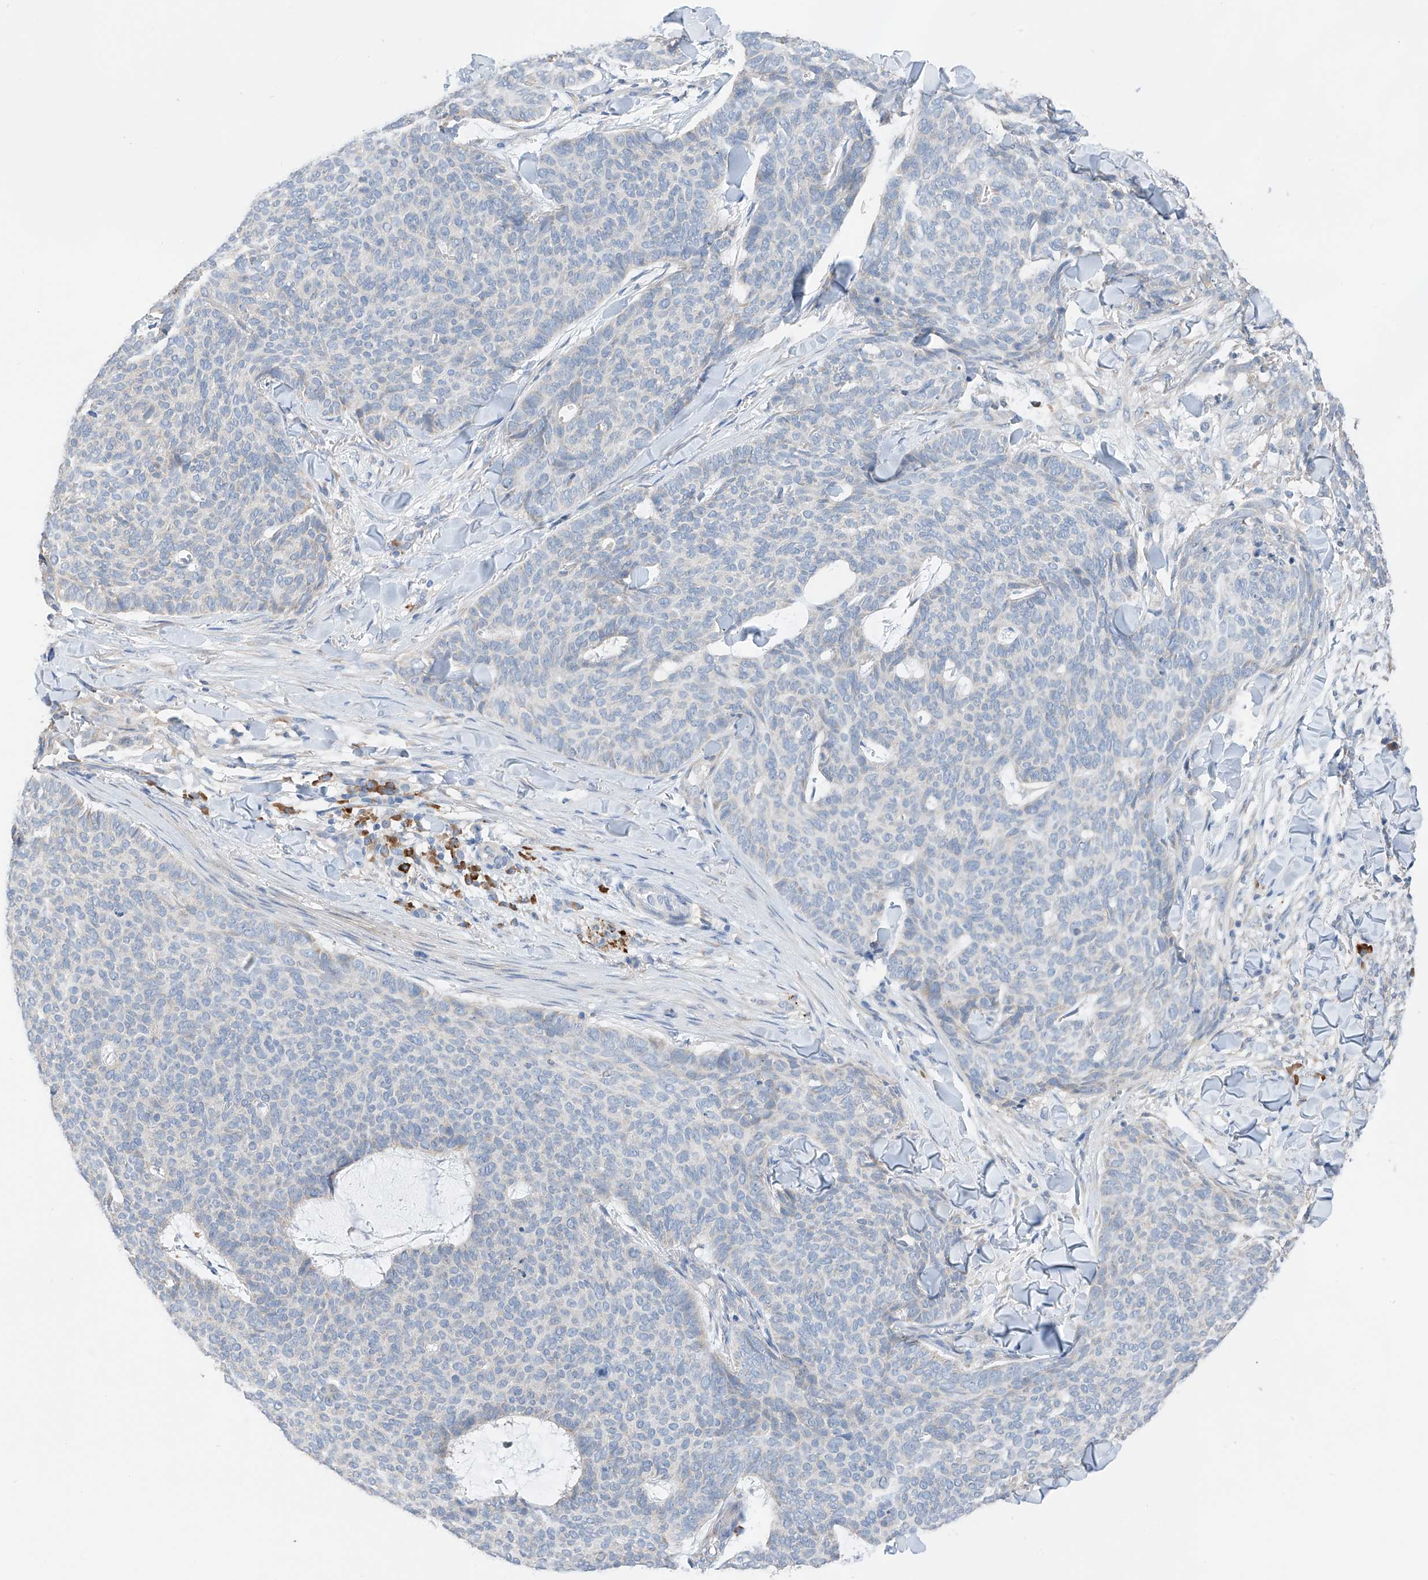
{"staining": {"intensity": "negative", "quantity": "none", "location": "none"}, "tissue": "skin cancer", "cell_type": "Tumor cells", "image_type": "cancer", "snomed": [{"axis": "morphology", "description": "Normal tissue, NOS"}, {"axis": "morphology", "description": "Basal cell carcinoma"}, {"axis": "topography", "description": "Skin"}], "caption": "Skin cancer was stained to show a protein in brown. There is no significant positivity in tumor cells. (IHC, brightfield microscopy, high magnification).", "gene": "REC8", "patient": {"sex": "male", "age": 50}}